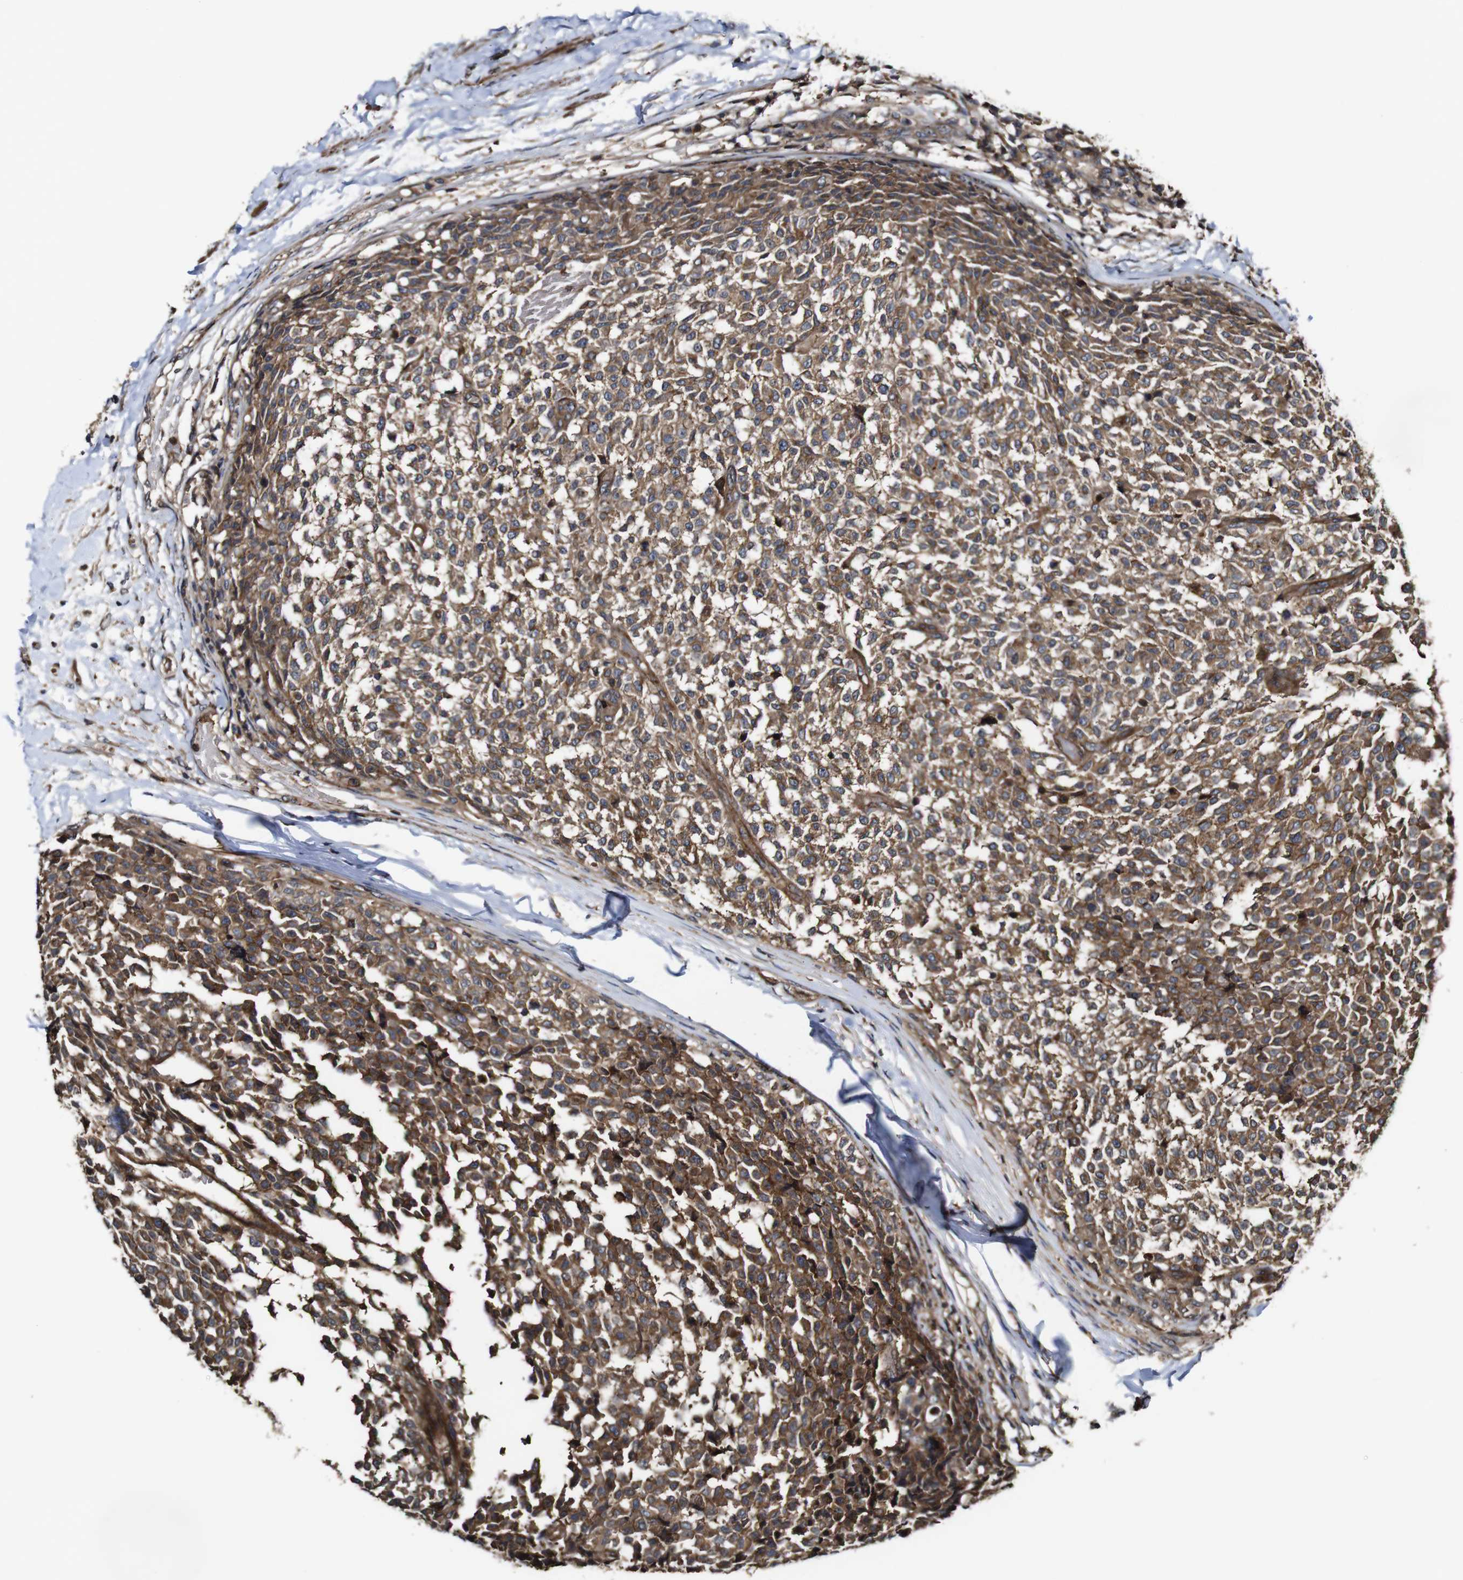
{"staining": {"intensity": "moderate", "quantity": ">75%", "location": "cytoplasmic/membranous"}, "tissue": "testis cancer", "cell_type": "Tumor cells", "image_type": "cancer", "snomed": [{"axis": "morphology", "description": "Seminoma, NOS"}, {"axis": "topography", "description": "Testis"}], "caption": "About >75% of tumor cells in human seminoma (testis) demonstrate moderate cytoplasmic/membranous protein expression as visualized by brown immunohistochemical staining.", "gene": "TNIK", "patient": {"sex": "male", "age": 59}}